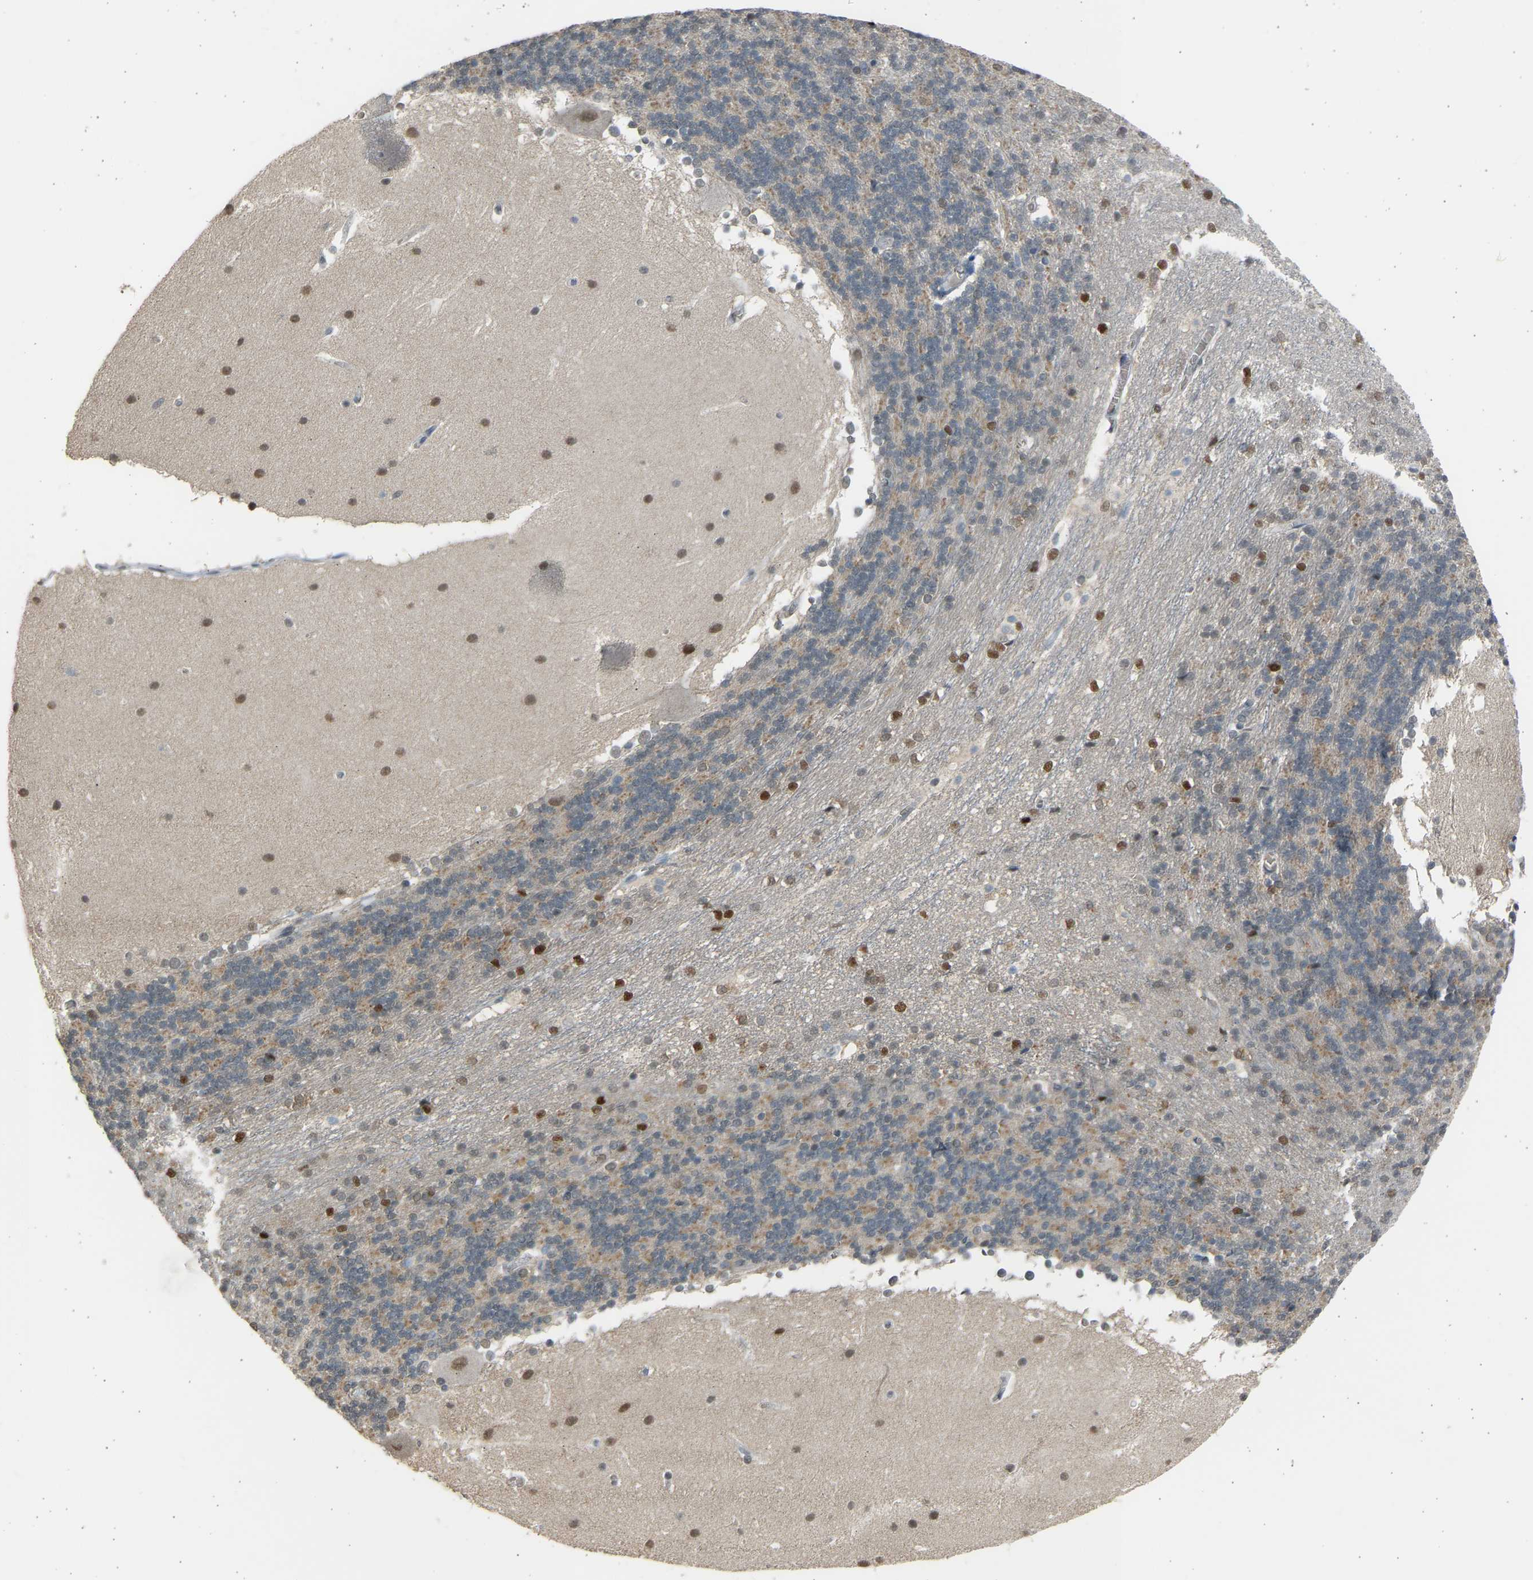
{"staining": {"intensity": "weak", "quantity": "25%-75%", "location": "nuclear"}, "tissue": "cerebellum", "cell_type": "Cells in granular layer", "image_type": "normal", "snomed": [{"axis": "morphology", "description": "Normal tissue, NOS"}, {"axis": "topography", "description": "Cerebellum"}], "caption": "Immunohistochemical staining of unremarkable cerebellum reveals weak nuclear protein staining in approximately 25%-75% of cells in granular layer. (IHC, brightfield microscopy, high magnification).", "gene": "BIRC2", "patient": {"sex": "female", "age": 19}}